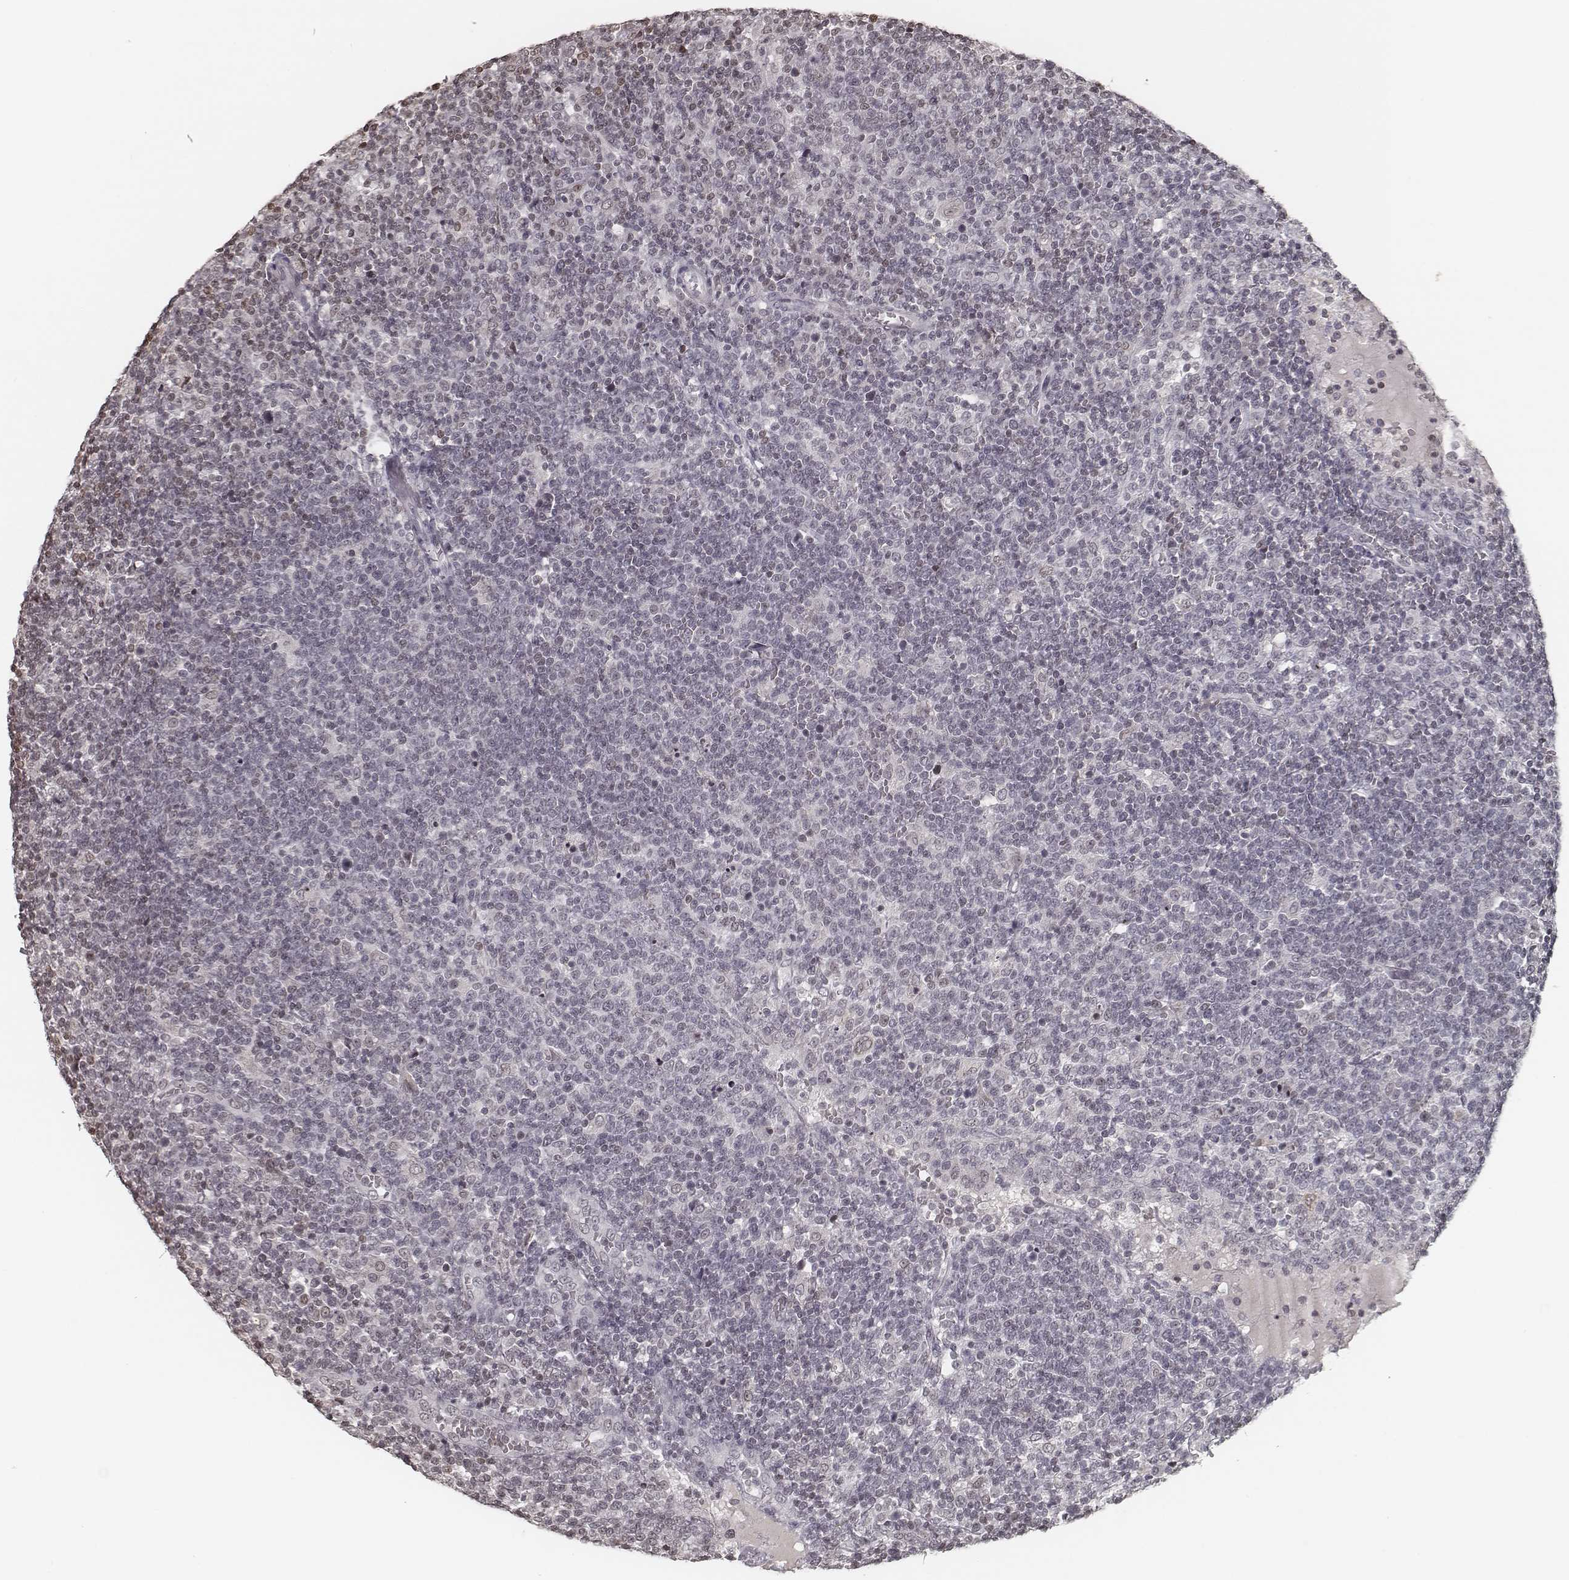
{"staining": {"intensity": "negative", "quantity": "none", "location": "none"}, "tissue": "lymphoma", "cell_type": "Tumor cells", "image_type": "cancer", "snomed": [{"axis": "morphology", "description": "Malignant lymphoma, non-Hodgkin's type, High grade"}, {"axis": "topography", "description": "Lymph node"}], "caption": "Immunohistochemistry micrograph of lymphoma stained for a protein (brown), which reveals no staining in tumor cells. (Immunohistochemistry, brightfield microscopy, high magnification).", "gene": "HMGA2", "patient": {"sex": "male", "age": 61}}